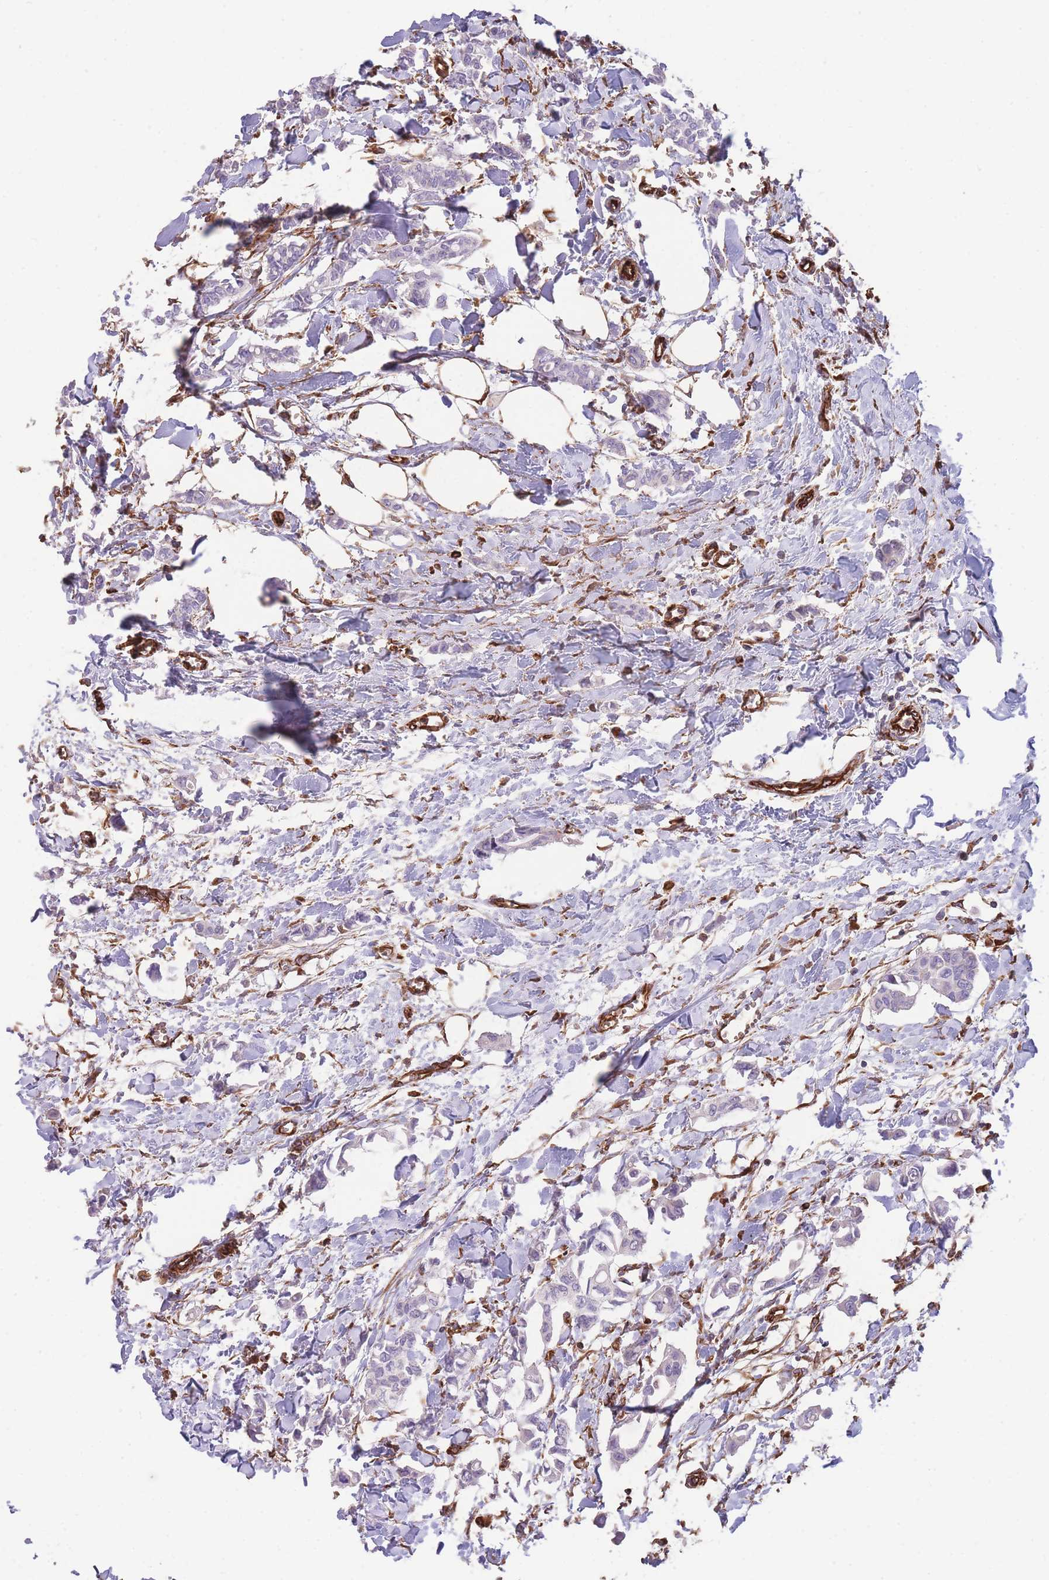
{"staining": {"intensity": "negative", "quantity": "none", "location": "none"}, "tissue": "breast cancer", "cell_type": "Tumor cells", "image_type": "cancer", "snomed": [{"axis": "morphology", "description": "Duct carcinoma"}, {"axis": "topography", "description": "Breast"}], "caption": "Immunohistochemistry (IHC) histopathology image of intraductal carcinoma (breast) stained for a protein (brown), which exhibits no staining in tumor cells.", "gene": "ANKRD53", "patient": {"sex": "female", "age": 41}}